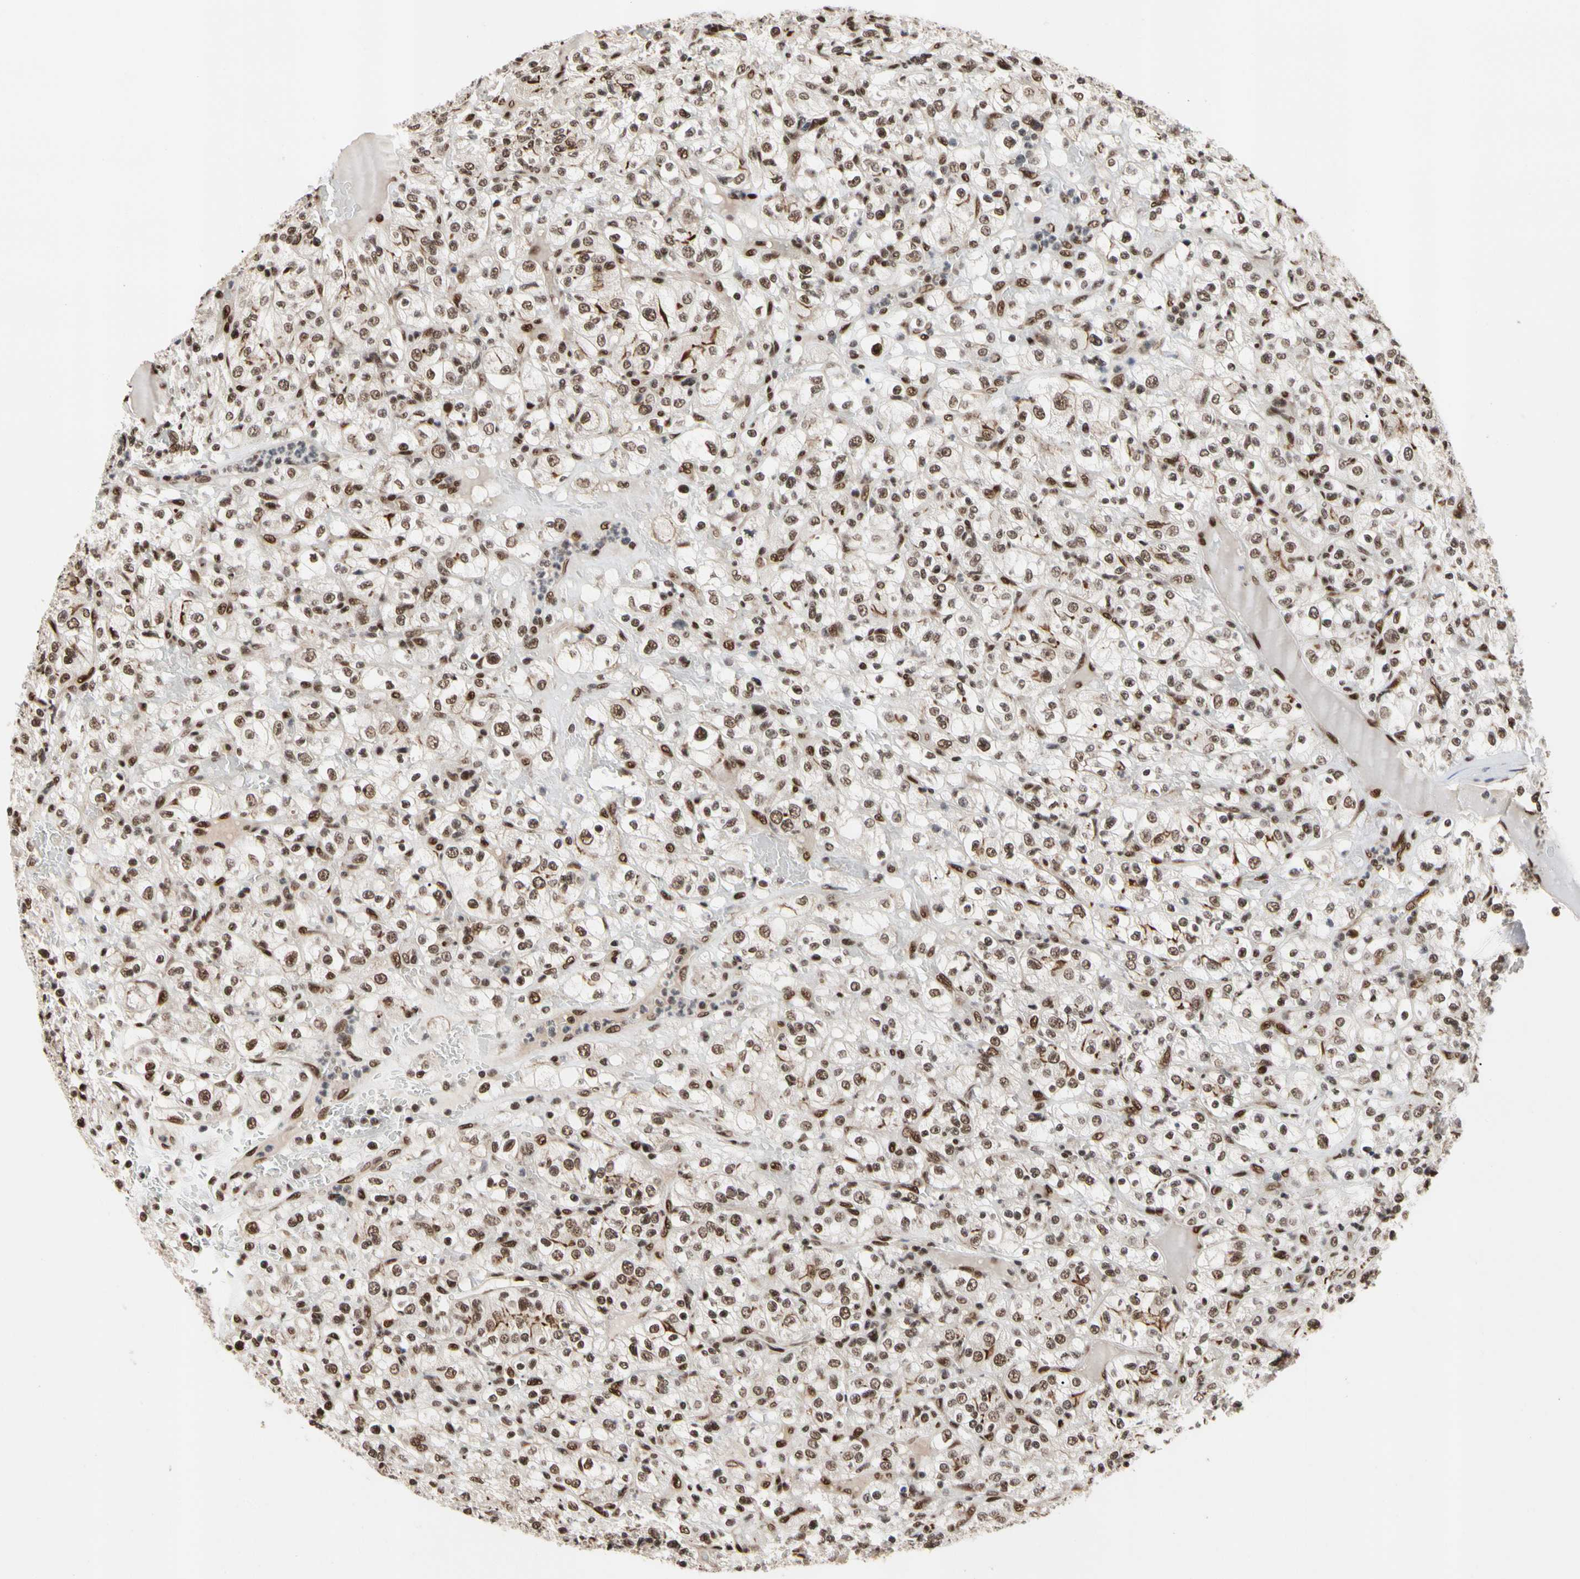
{"staining": {"intensity": "moderate", "quantity": ">75%", "location": "nuclear"}, "tissue": "renal cancer", "cell_type": "Tumor cells", "image_type": "cancer", "snomed": [{"axis": "morphology", "description": "Normal tissue, NOS"}, {"axis": "morphology", "description": "Adenocarcinoma, NOS"}, {"axis": "topography", "description": "Kidney"}], "caption": "IHC of human renal cancer (adenocarcinoma) reveals medium levels of moderate nuclear expression in about >75% of tumor cells.", "gene": "FAM98B", "patient": {"sex": "female", "age": 72}}